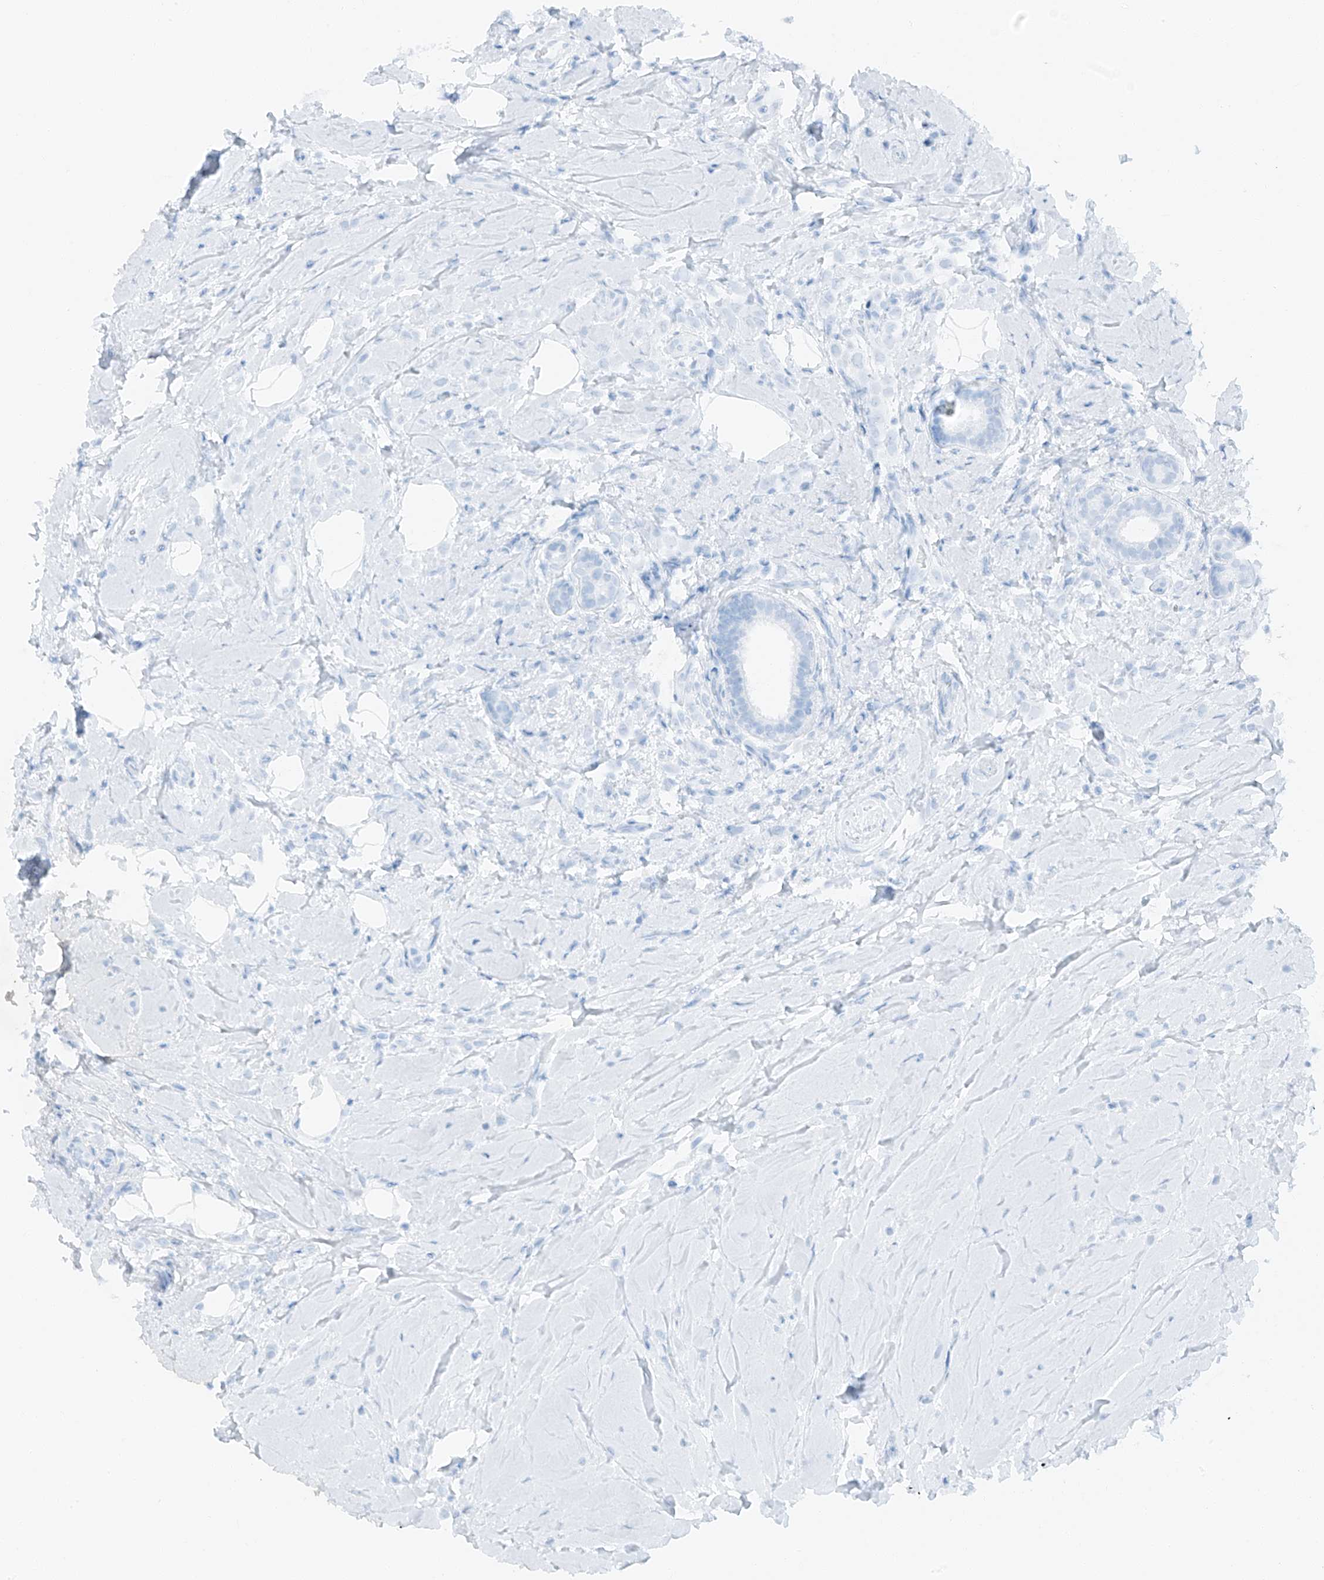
{"staining": {"intensity": "moderate", "quantity": "25%-75%", "location": "cytoplasmic/membranous"}, "tissue": "breast cancer", "cell_type": "Tumor cells", "image_type": "cancer", "snomed": [{"axis": "morphology", "description": "Lobular carcinoma"}, {"axis": "topography", "description": "Breast"}], "caption": "Breast cancer stained for a protein (brown) demonstrates moderate cytoplasmic/membranous positive expression in about 25%-75% of tumor cells.", "gene": "CEP162", "patient": {"sex": "female", "age": 47}}